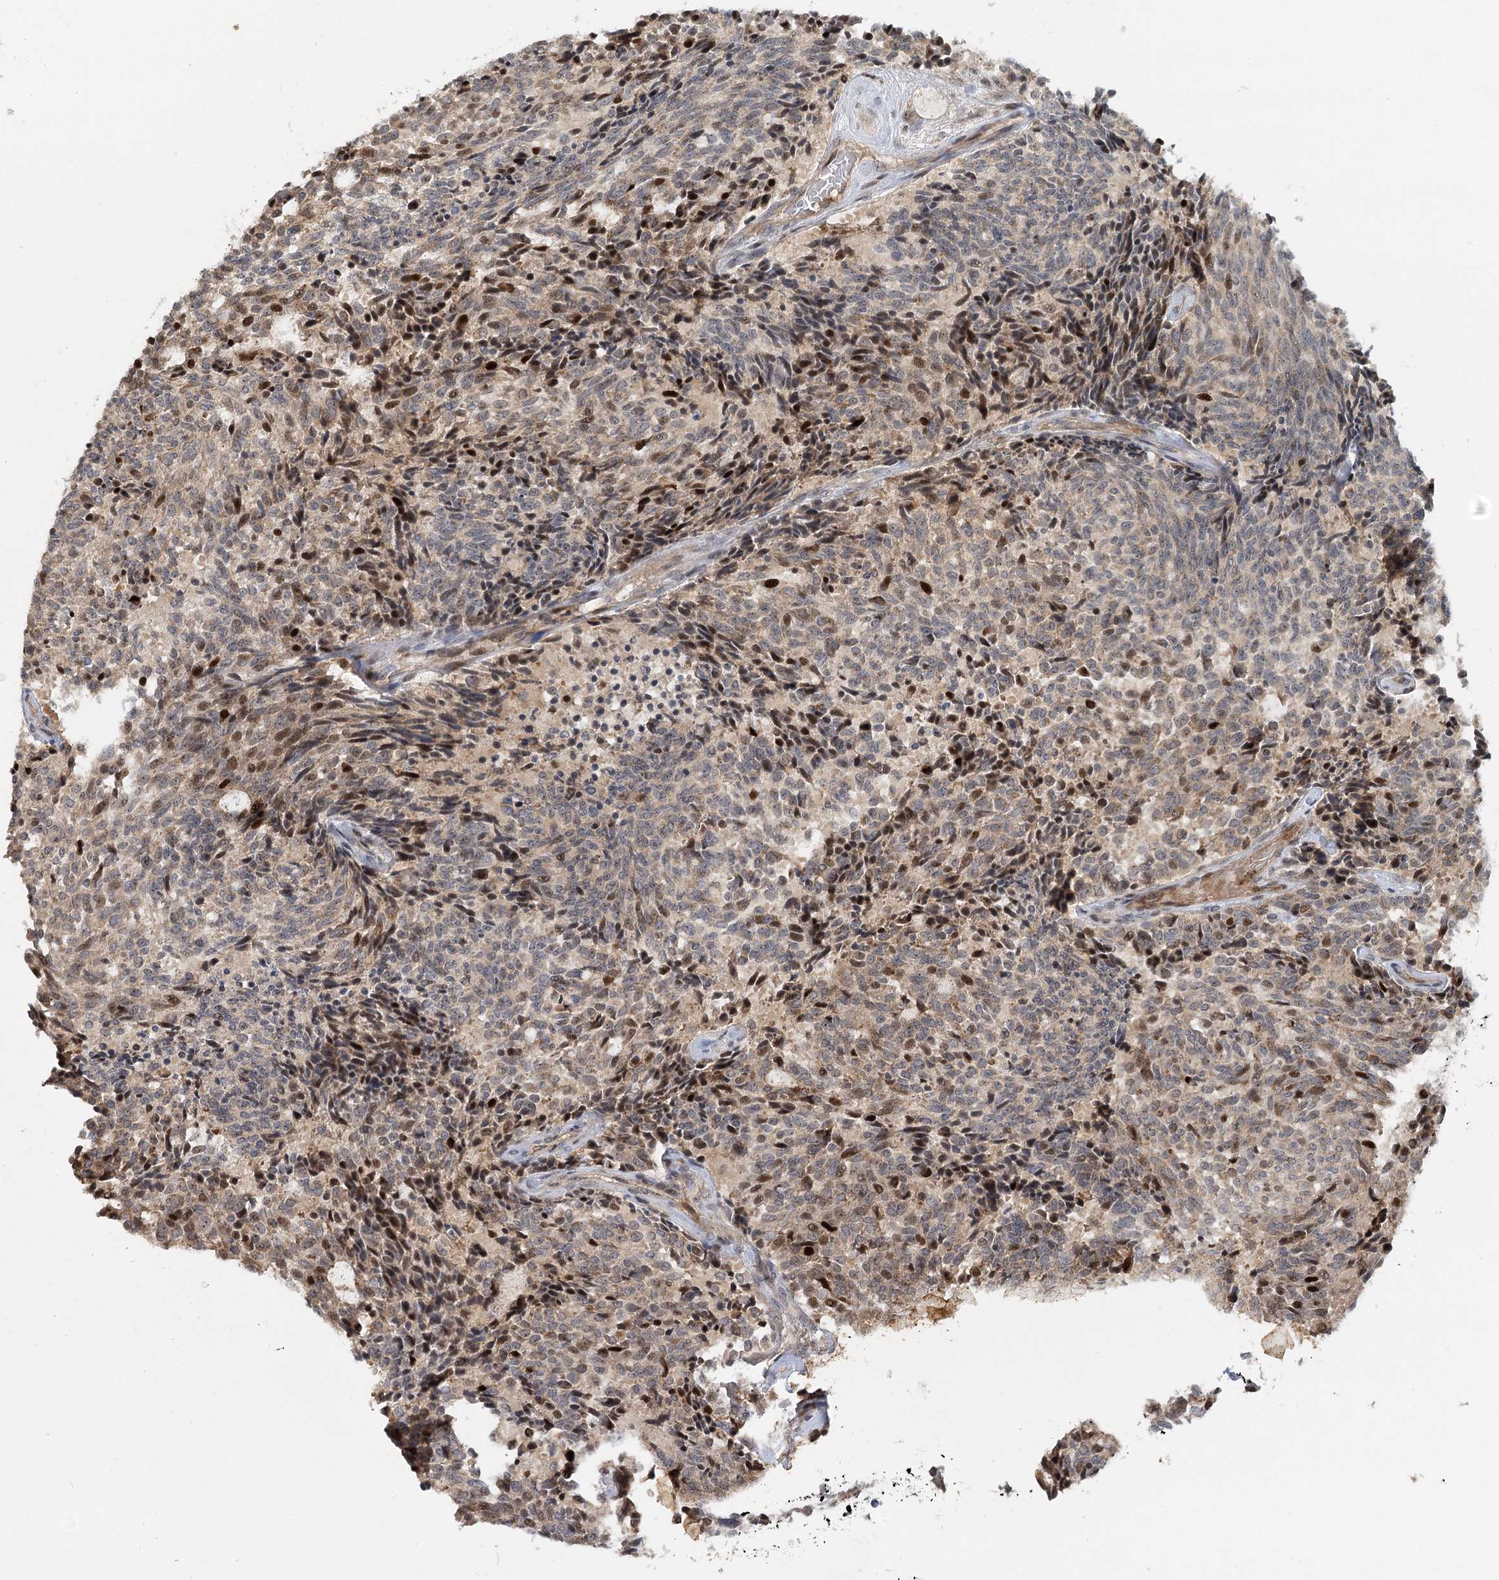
{"staining": {"intensity": "moderate", "quantity": "25%-75%", "location": "cytoplasmic/membranous,nuclear"}, "tissue": "carcinoid", "cell_type": "Tumor cells", "image_type": "cancer", "snomed": [{"axis": "morphology", "description": "Carcinoid, malignant, NOS"}, {"axis": "topography", "description": "Pancreas"}], "caption": "Immunohistochemical staining of human carcinoid demonstrates medium levels of moderate cytoplasmic/membranous and nuclear expression in about 25%-75% of tumor cells.", "gene": "PIK3C2A", "patient": {"sex": "female", "age": 54}}